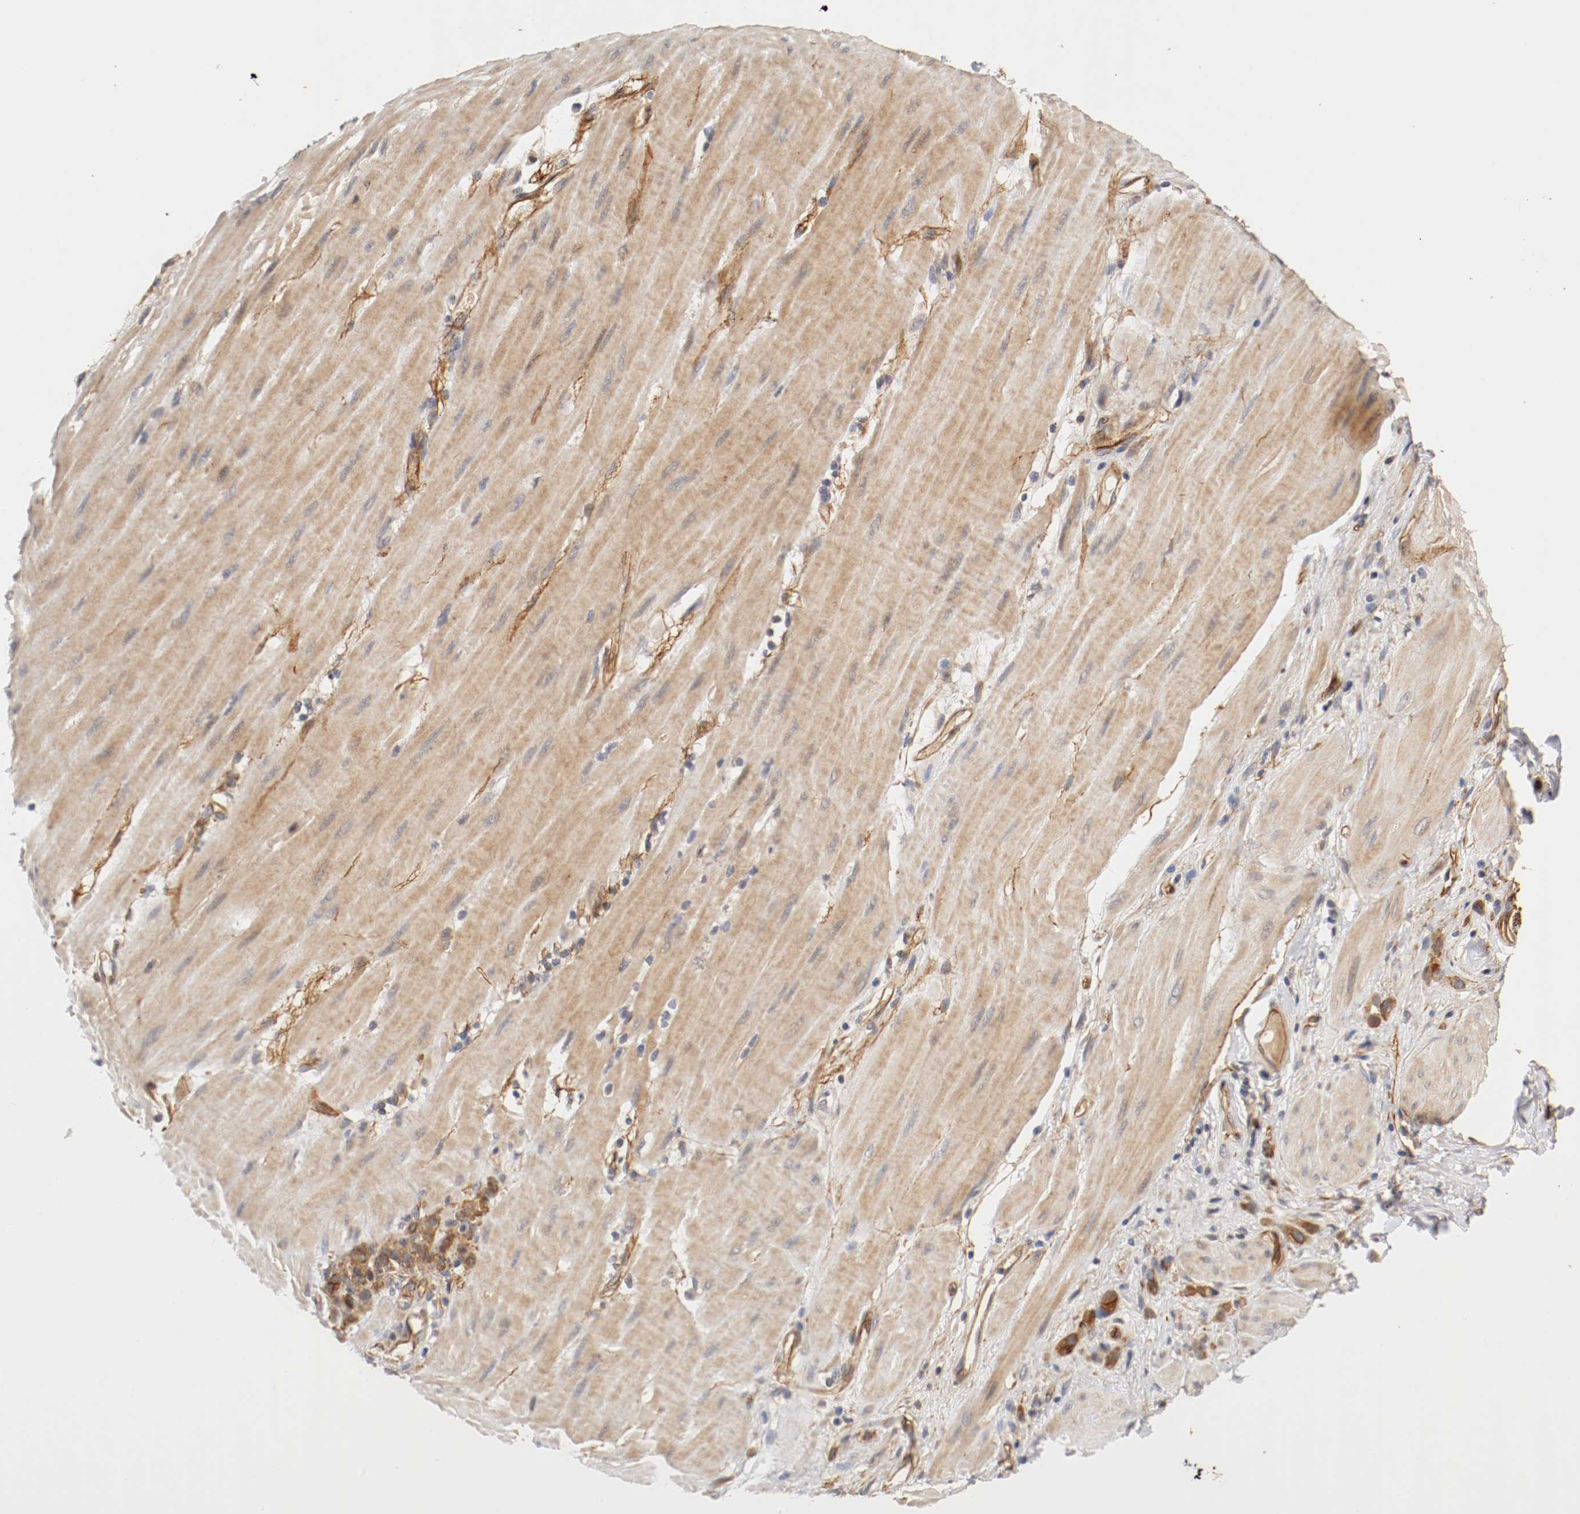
{"staining": {"intensity": "moderate", "quantity": ">75%", "location": "cytoplasmic/membranous"}, "tissue": "stomach cancer", "cell_type": "Tumor cells", "image_type": "cancer", "snomed": [{"axis": "morphology", "description": "Adenocarcinoma, NOS"}, {"axis": "topography", "description": "Stomach"}], "caption": "Immunohistochemistry of adenocarcinoma (stomach) reveals medium levels of moderate cytoplasmic/membranous positivity in approximately >75% of tumor cells.", "gene": "TYK2", "patient": {"sex": "male", "age": 82}}